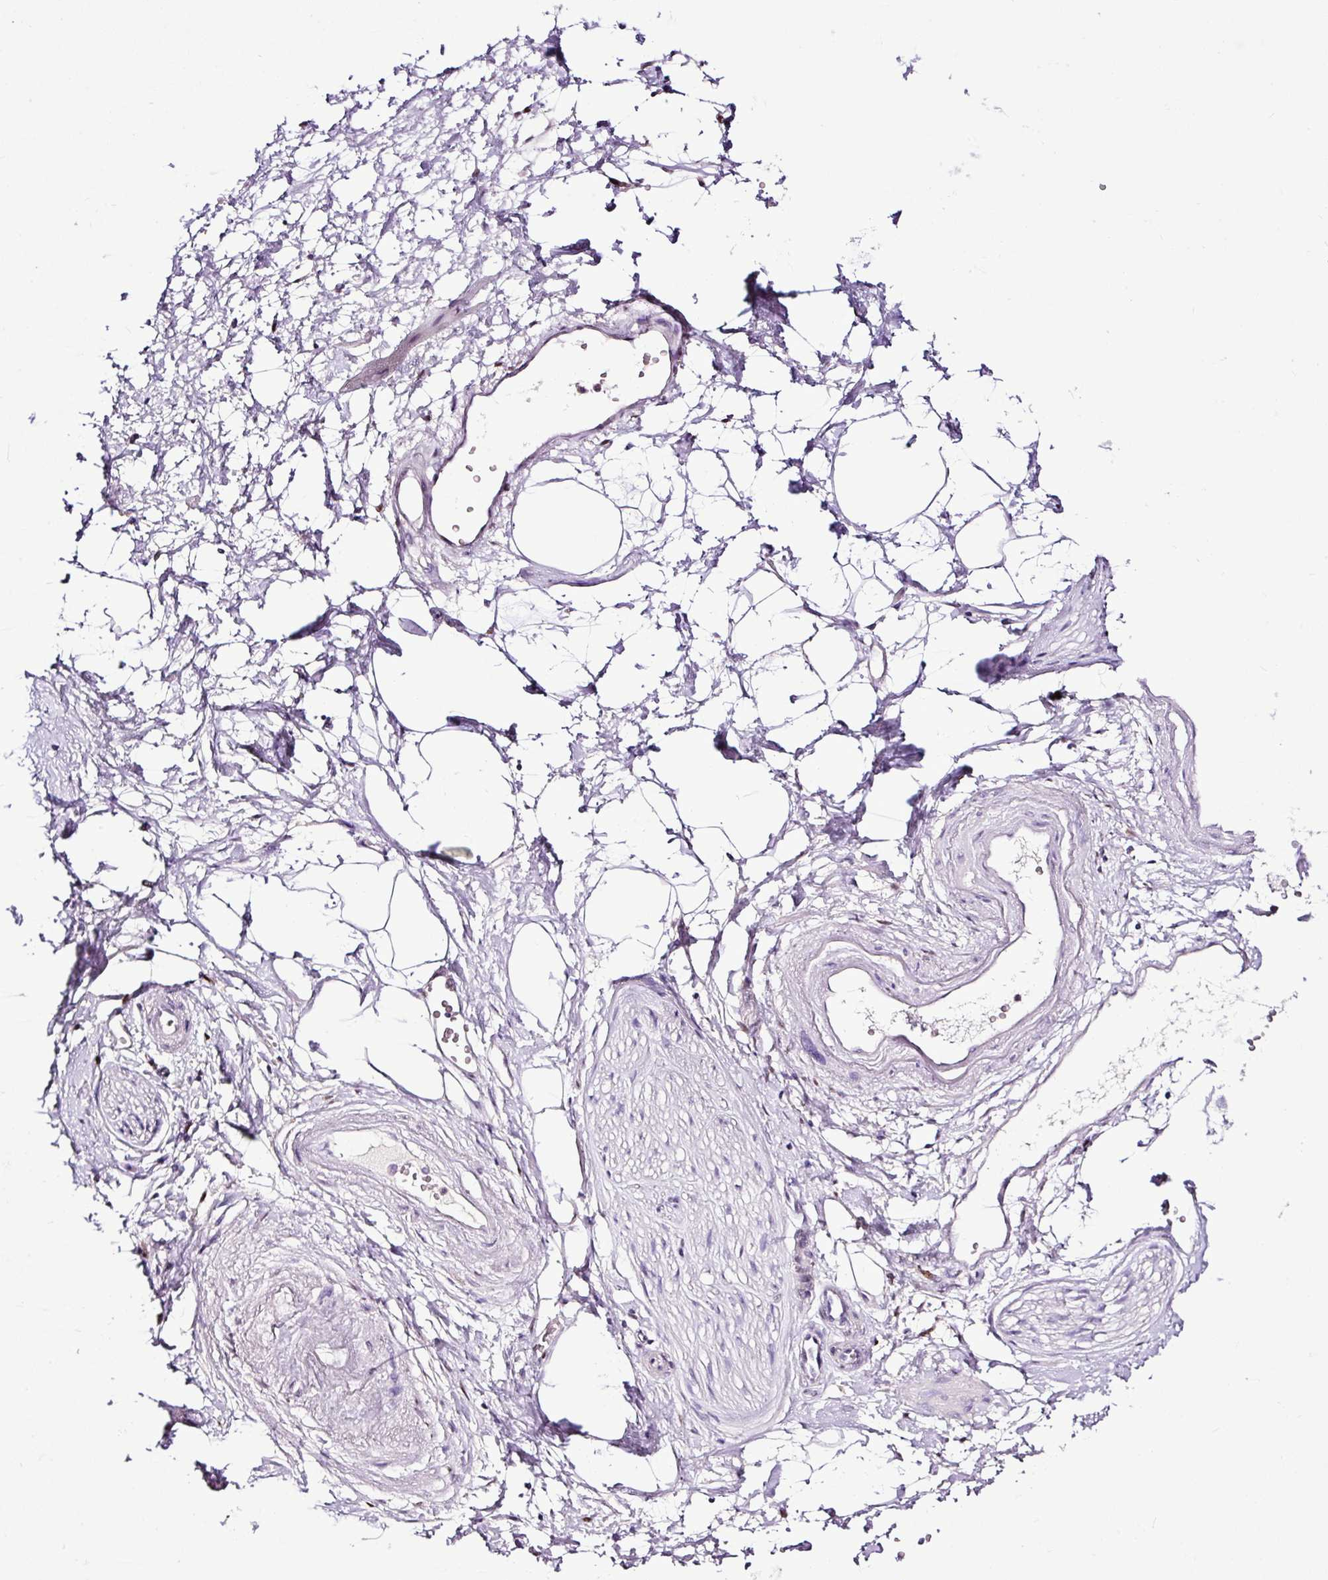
{"staining": {"intensity": "negative", "quantity": "none", "location": "none"}, "tissue": "adipose tissue", "cell_type": "Adipocytes", "image_type": "normal", "snomed": [{"axis": "morphology", "description": "Normal tissue, NOS"}, {"axis": "topography", "description": "Prostate"}, {"axis": "topography", "description": "Peripheral nerve tissue"}], "caption": "Immunohistochemistry (IHC) of normal adipose tissue demonstrates no expression in adipocytes.", "gene": "ESR1", "patient": {"sex": "male", "age": 55}}